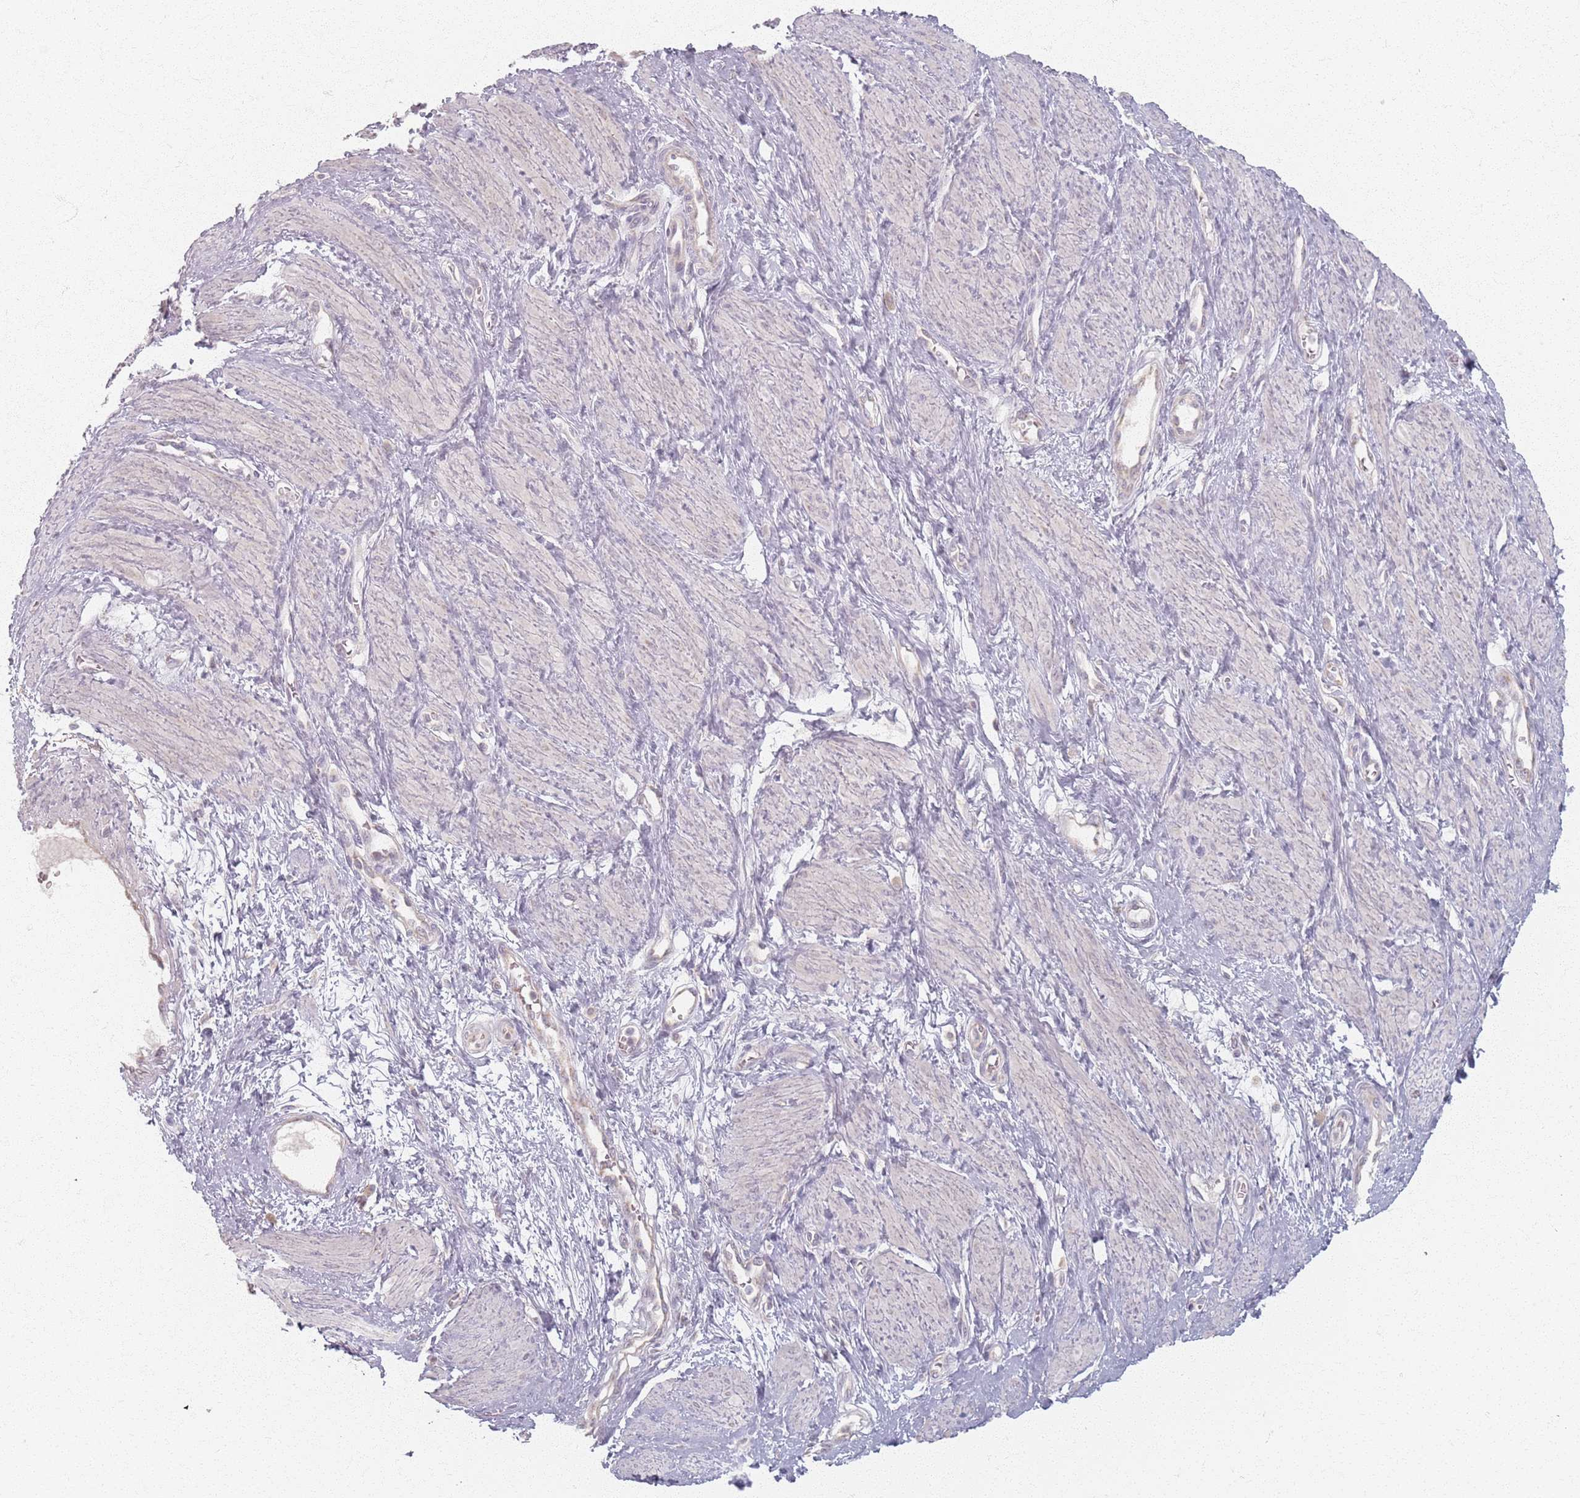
{"staining": {"intensity": "negative", "quantity": "none", "location": "none"}, "tissue": "smooth muscle", "cell_type": "Smooth muscle cells", "image_type": "normal", "snomed": [{"axis": "morphology", "description": "Normal tissue, NOS"}, {"axis": "topography", "description": "Smooth muscle"}, {"axis": "topography", "description": "Uterus"}], "caption": "A high-resolution photomicrograph shows immunohistochemistry (IHC) staining of benign smooth muscle, which displays no significant positivity in smooth muscle cells.", "gene": "PKD2L2", "patient": {"sex": "female", "age": 39}}